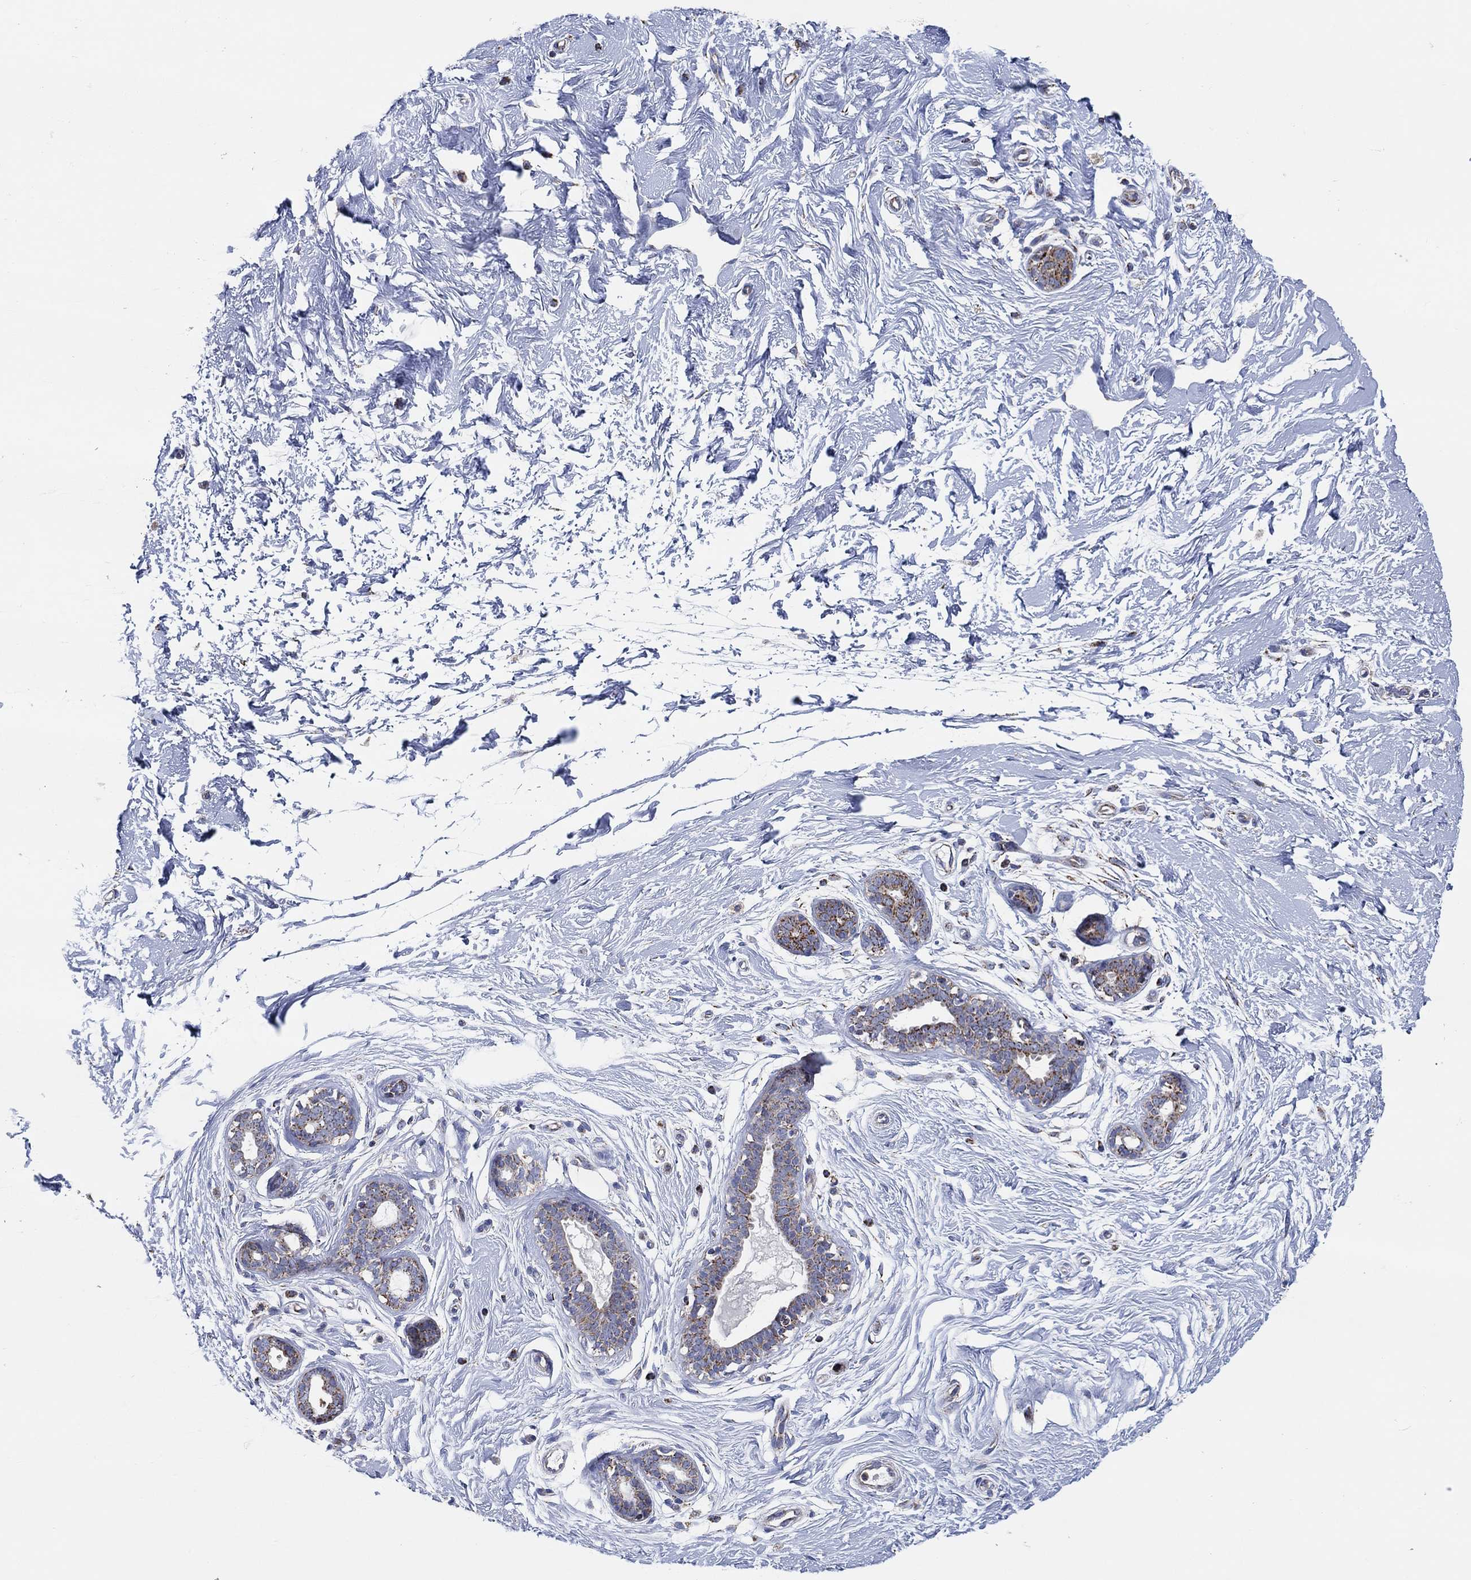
{"staining": {"intensity": "moderate", "quantity": "<25%", "location": "cytoplasmic/membranous"}, "tissue": "breast", "cell_type": "Glandular cells", "image_type": "normal", "snomed": [{"axis": "morphology", "description": "Normal tissue, NOS"}, {"axis": "topography", "description": "Breast"}], "caption": "This histopathology image displays immunohistochemistry (IHC) staining of unremarkable human breast, with low moderate cytoplasmic/membranous positivity in about <25% of glandular cells.", "gene": "GCAT", "patient": {"sex": "female", "age": 37}}